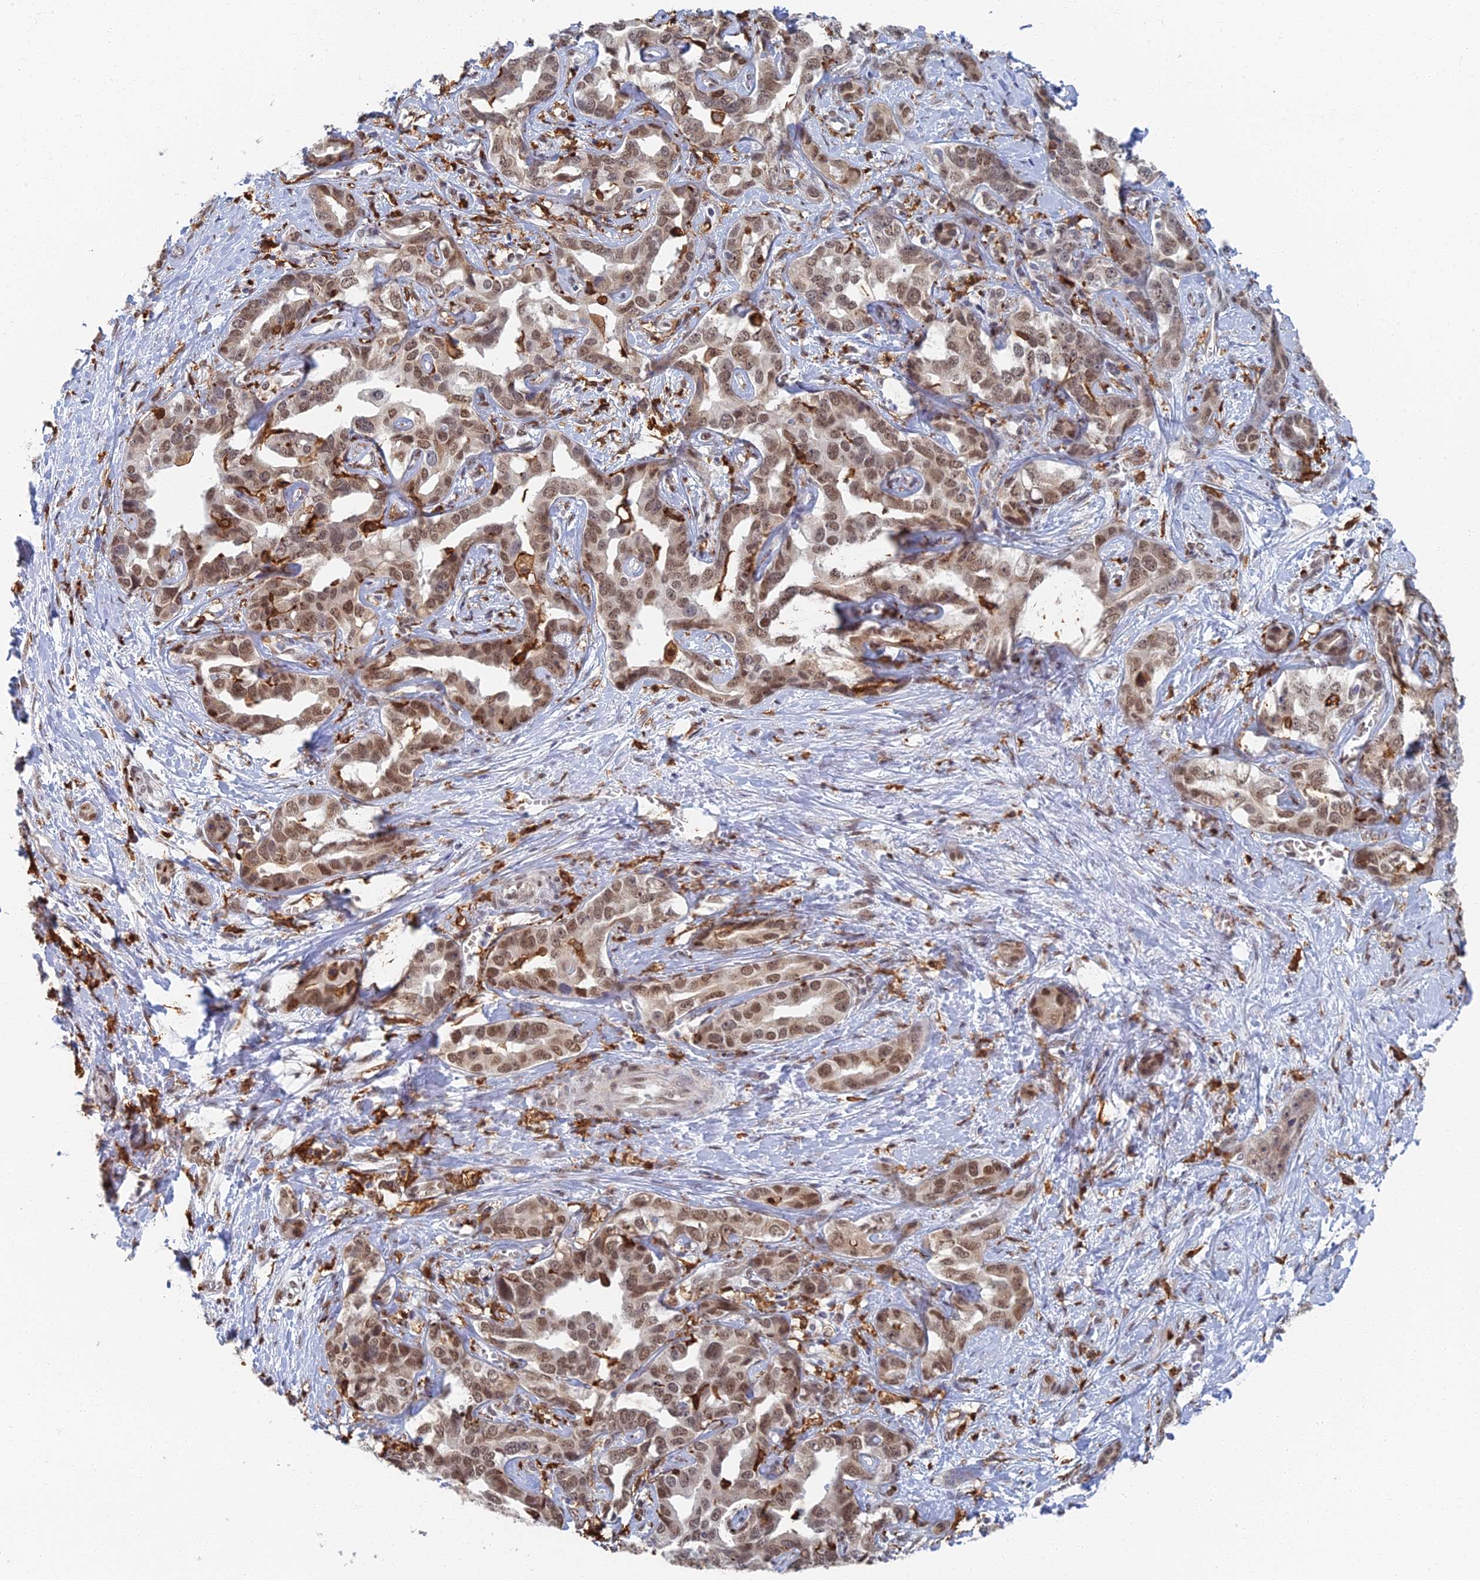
{"staining": {"intensity": "moderate", "quantity": "25%-75%", "location": "nuclear"}, "tissue": "liver cancer", "cell_type": "Tumor cells", "image_type": "cancer", "snomed": [{"axis": "morphology", "description": "Cholangiocarcinoma"}, {"axis": "topography", "description": "Liver"}], "caption": "Protein analysis of liver cancer tissue displays moderate nuclear staining in approximately 25%-75% of tumor cells.", "gene": "GPATCH1", "patient": {"sex": "male", "age": 59}}